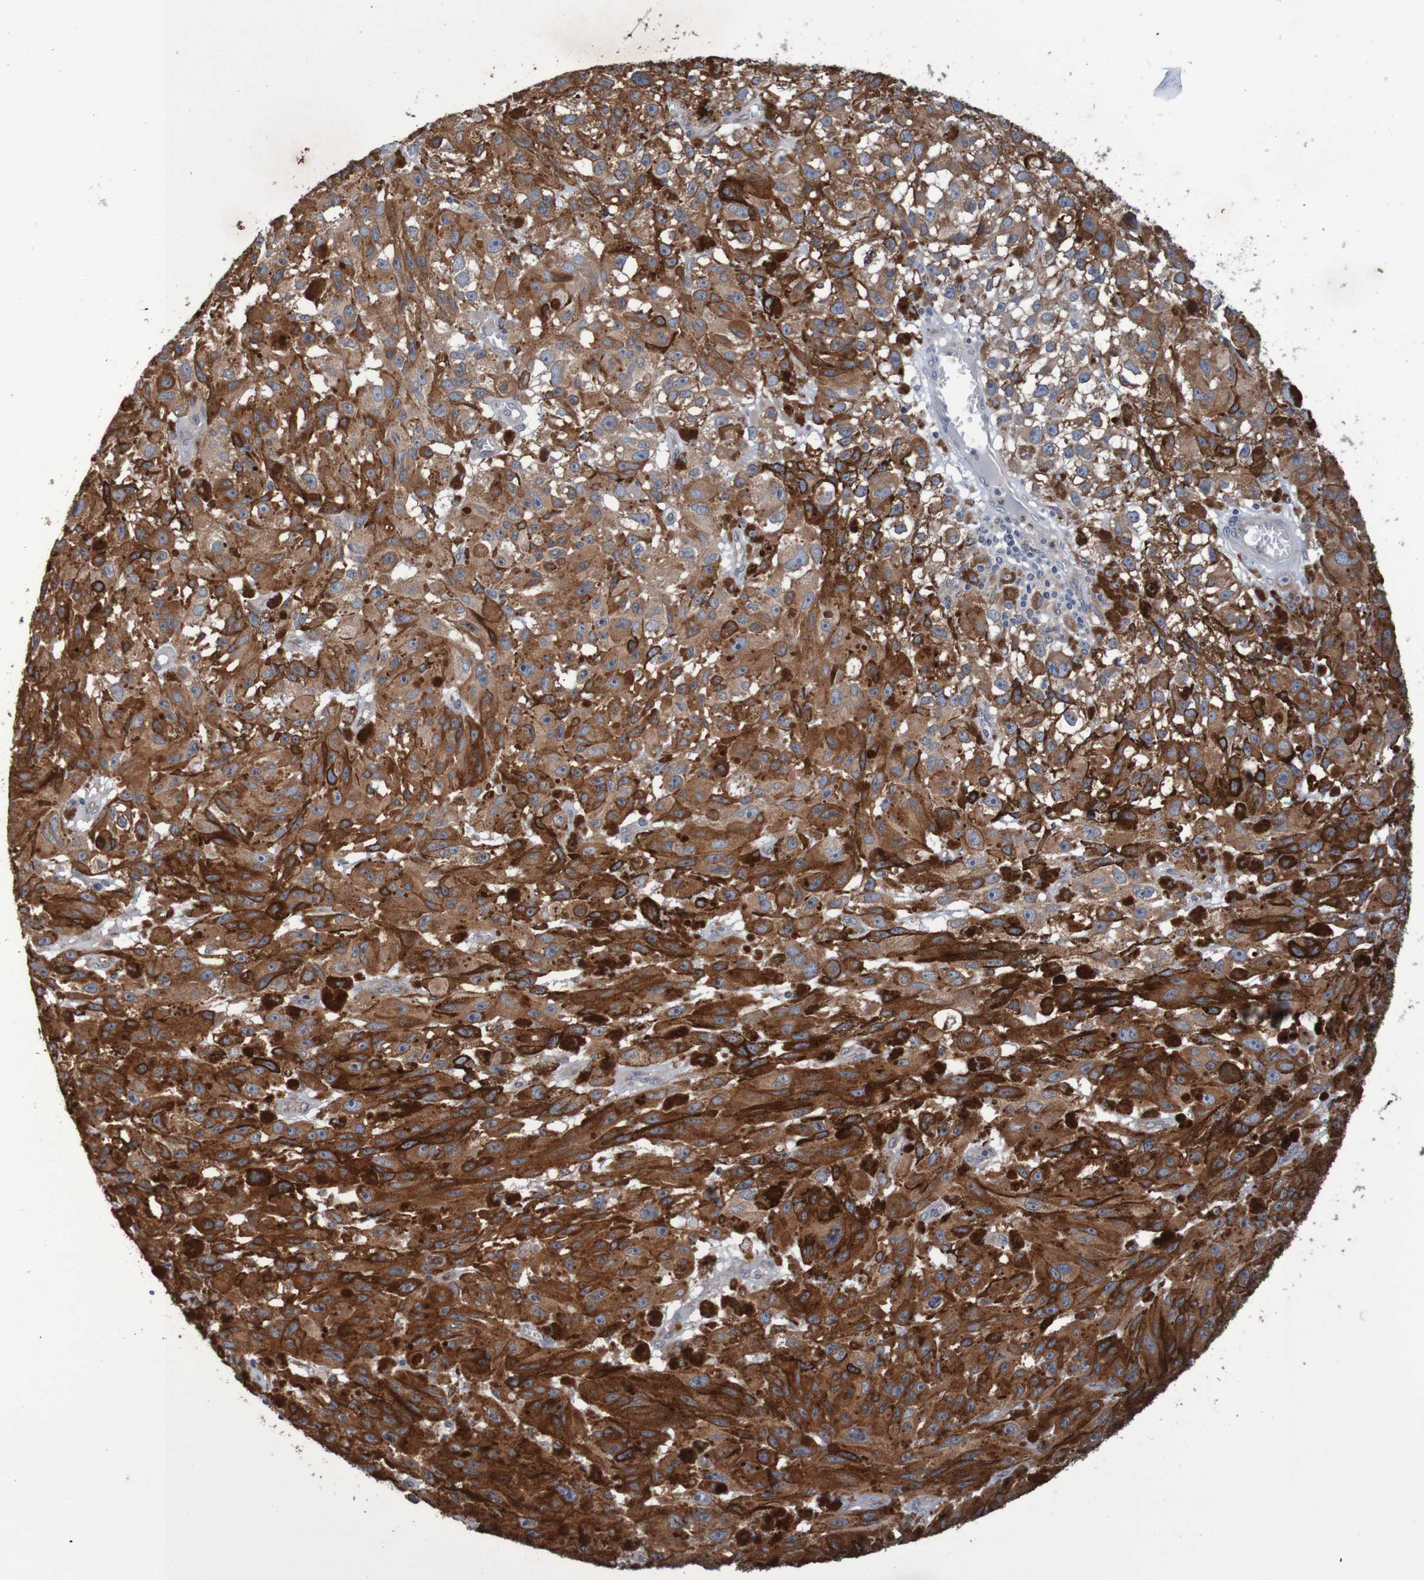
{"staining": {"intensity": "strong", "quantity": ">75%", "location": "cytoplasmic/membranous"}, "tissue": "melanoma", "cell_type": "Tumor cells", "image_type": "cancer", "snomed": [{"axis": "morphology", "description": "Malignant melanoma, NOS"}, {"axis": "topography", "description": "Skin"}], "caption": "High-magnification brightfield microscopy of malignant melanoma stained with DAB (3,3'-diaminobenzidine) (brown) and counterstained with hematoxylin (blue). tumor cells exhibit strong cytoplasmic/membranous expression is appreciated in approximately>75% of cells.", "gene": "FIBP", "patient": {"sex": "female", "age": 104}}